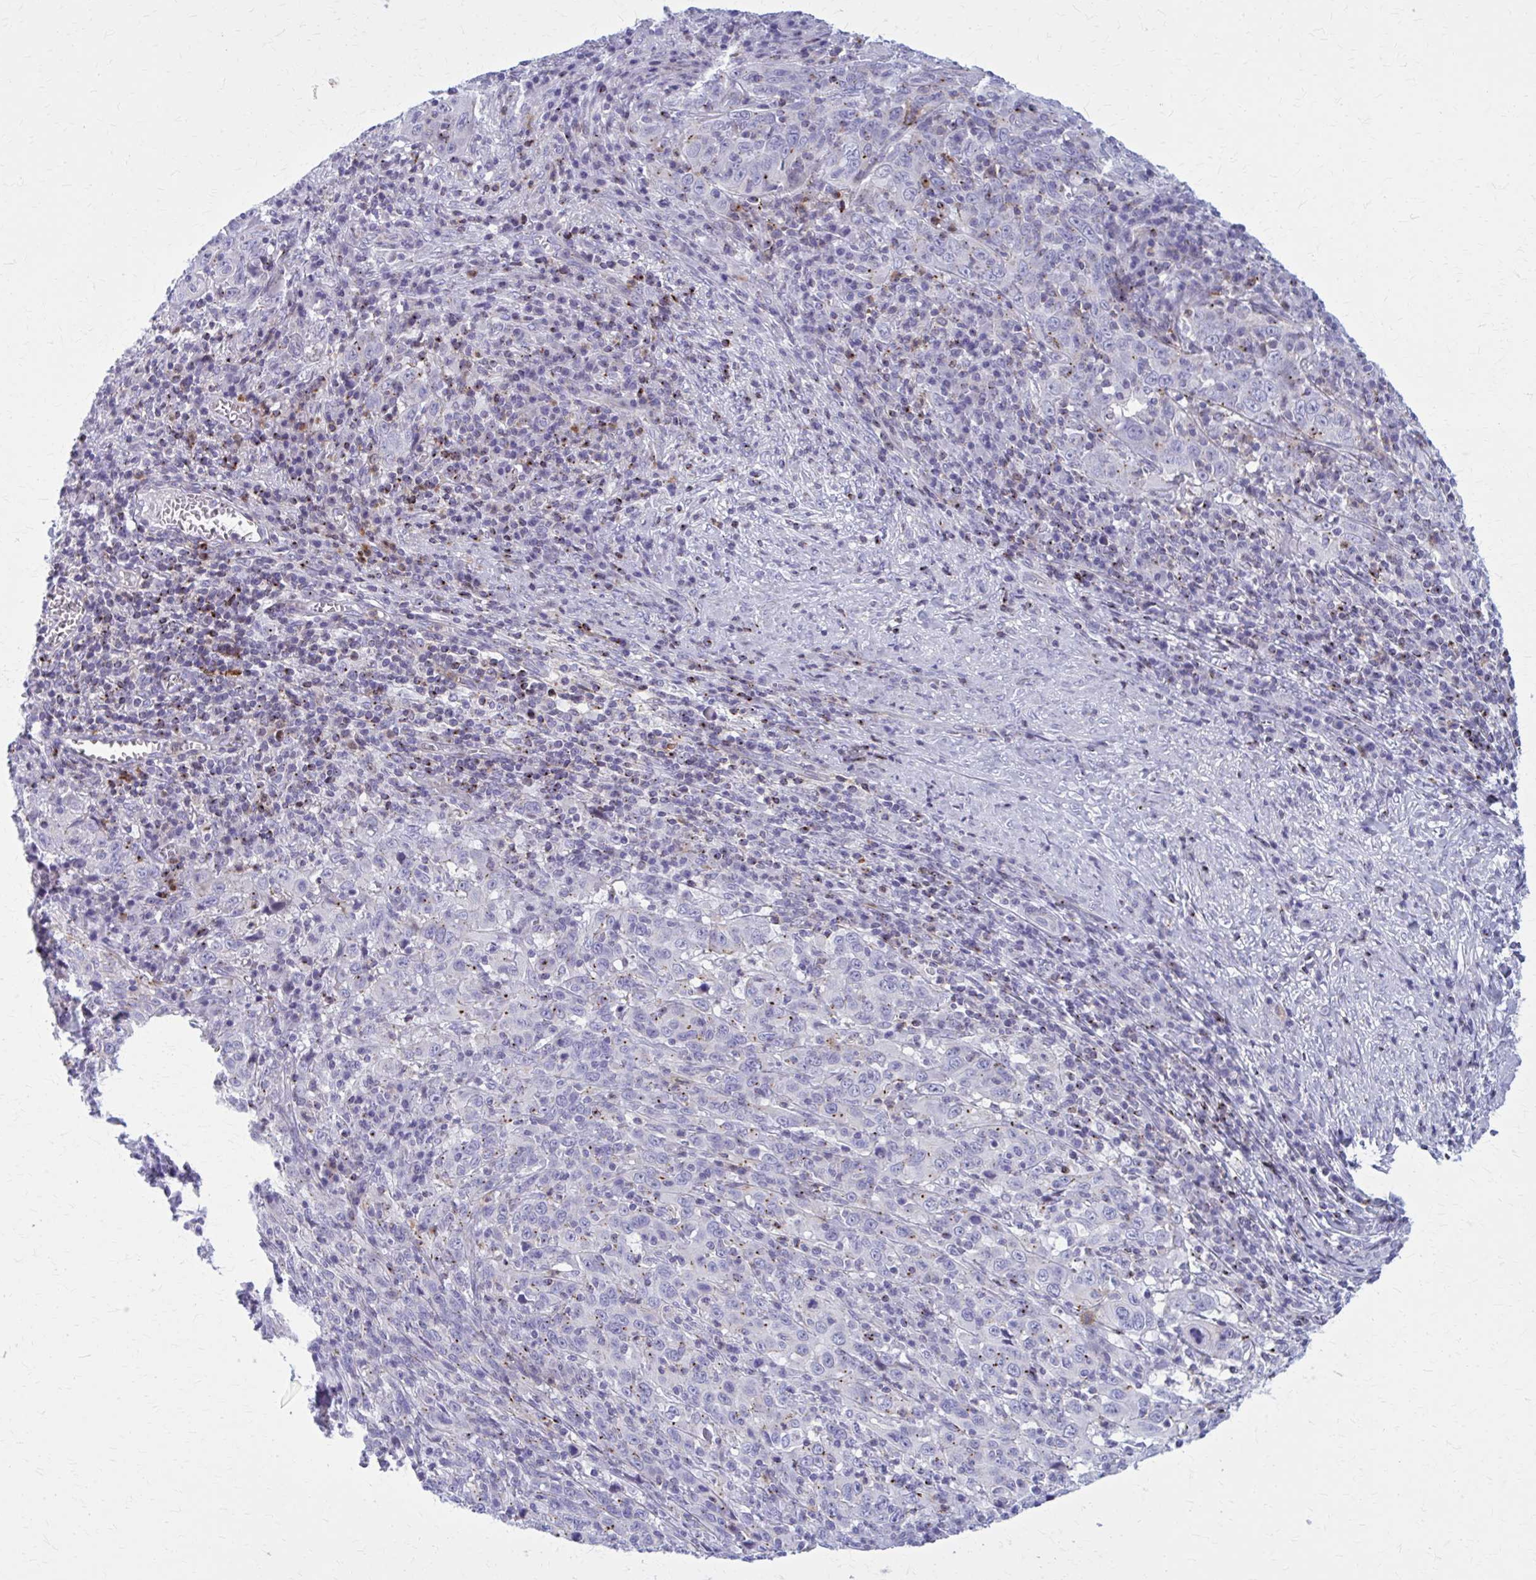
{"staining": {"intensity": "negative", "quantity": "none", "location": "none"}, "tissue": "cervical cancer", "cell_type": "Tumor cells", "image_type": "cancer", "snomed": [{"axis": "morphology", "description": "Squamous cell carcinoma, NOS"}, {"axis": "topography", "description": "Cervix"}], "caption": "Cervical cancer (squamous cell carcinoma) was stained to show a protein in brown. There is no significant expression in tumor cells.", "gene": "PEDS1", "patient": {"sex": "female", "age": 46}}